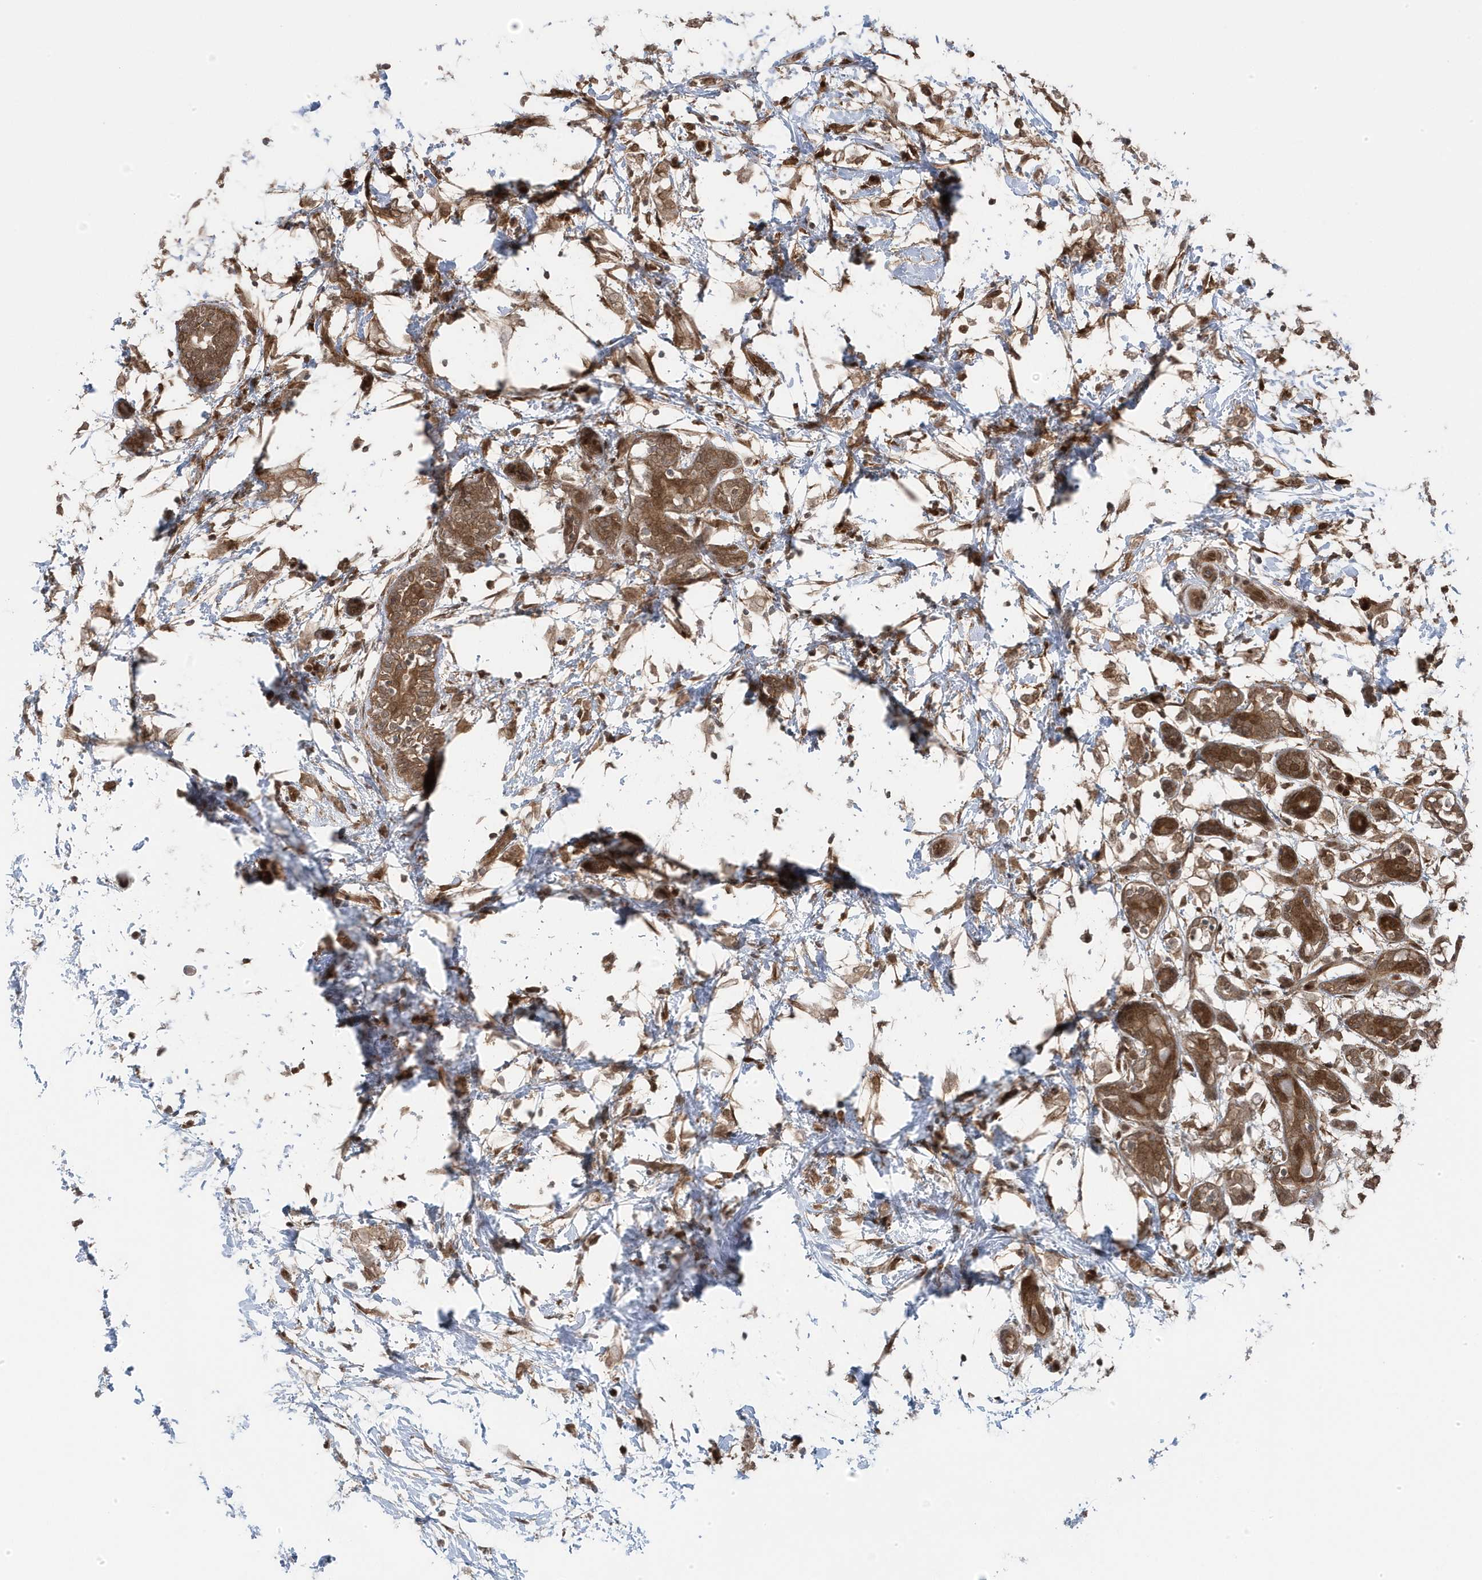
{"staining": {"intensity": "moderate", "quantity": ">75%", "location": "cytoplasmic/membranous,nuclear"}, "tissue": "breast cancer", "cell_type": "Tumor cells", "image_type": "cancer", "snomed": [{"axis": "morphology", "description": "Normal tissue, NOS"}, {"axis": "morphology", "description": "Lobular carcinoma"}, {"axis": "topography", "description": "Breast"}], "caption": "Tumor cells reveal medium levels of moderate cytoplasmic/membranous and nuclear staining in approximately >75% of cells in breast cancer.", "gene": "MAPK1IP1L", "patient": {"sex": "female", "age": 47}}